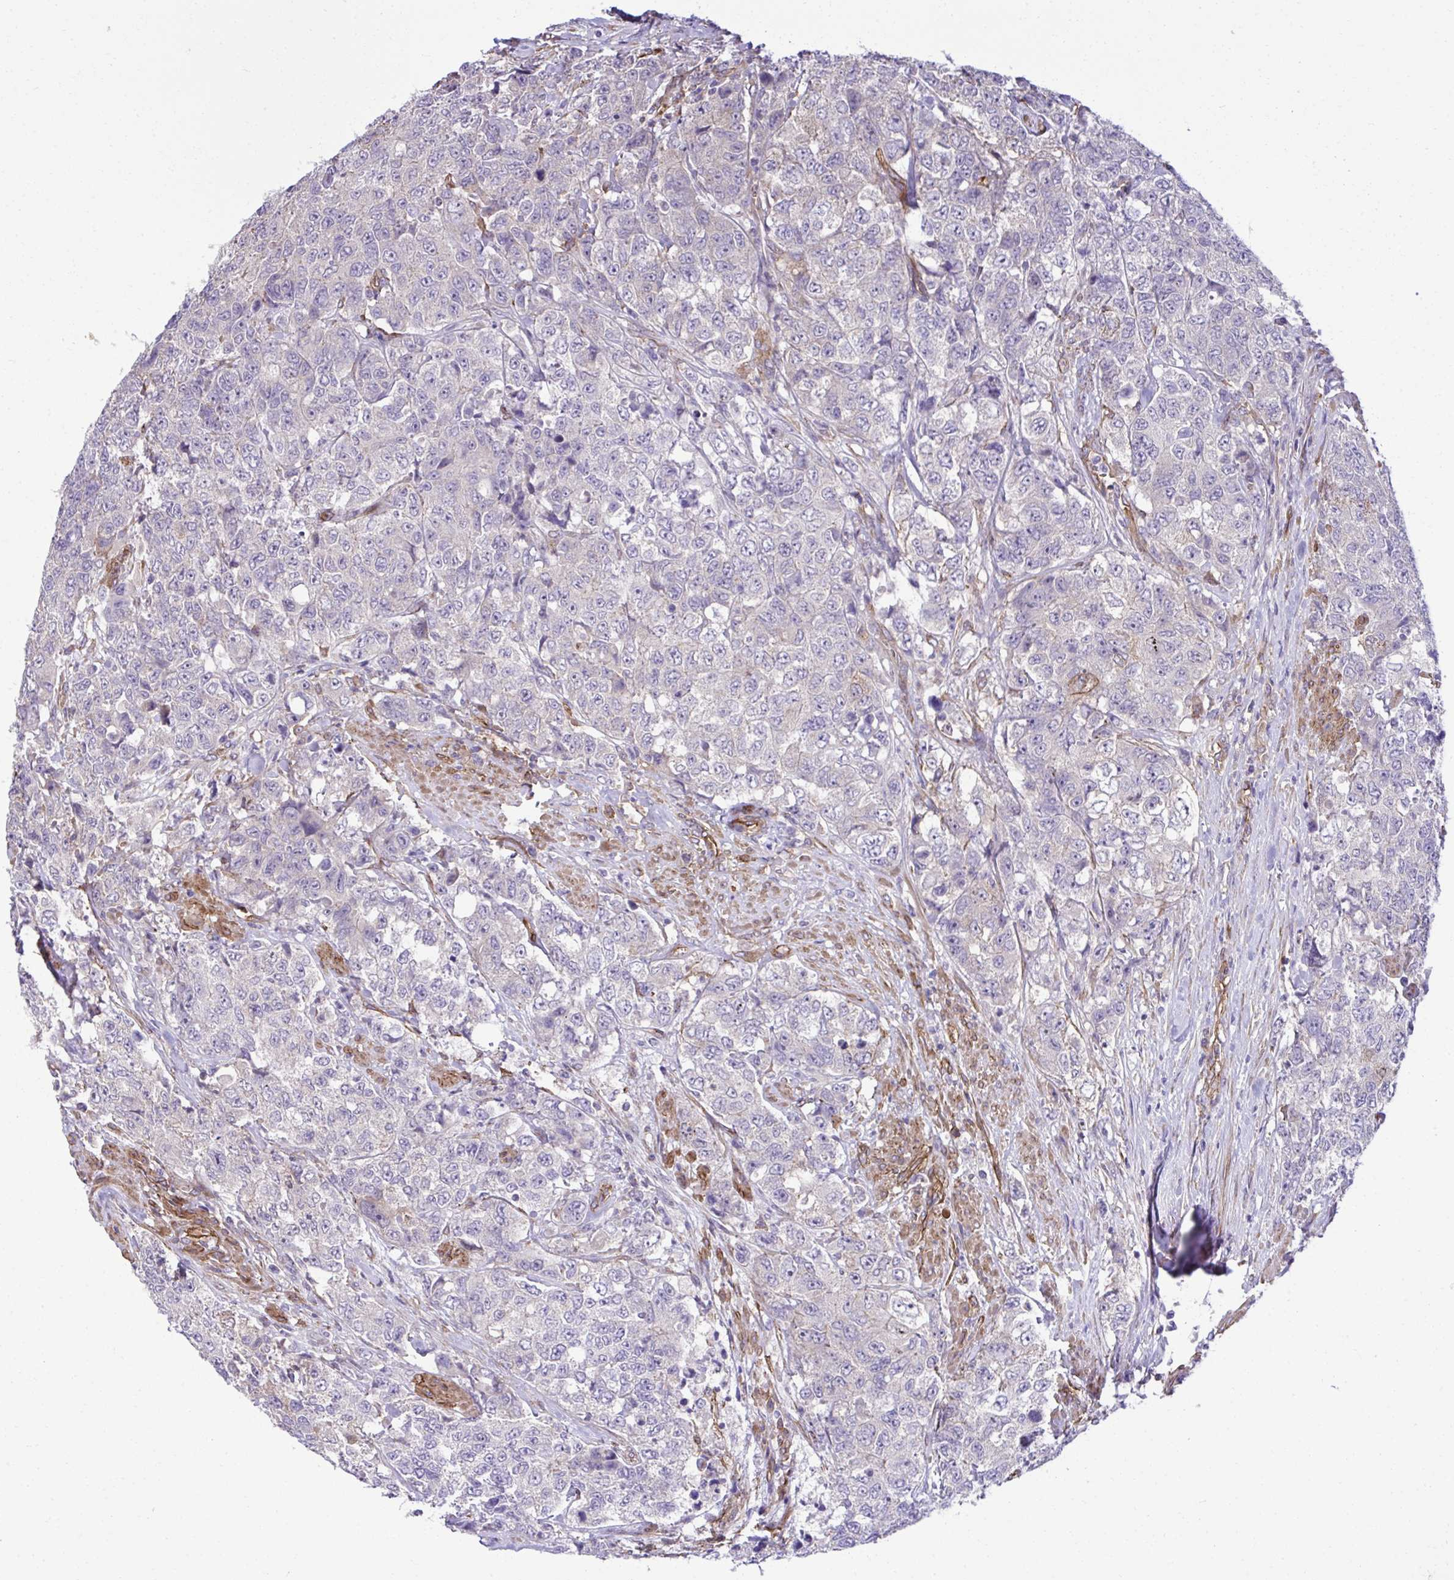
{"staining": {"intensity": "negative", "quantity": "none", "location": "none"}, "tissue": "urothelial cancer", "cell_type": "Tumor cells", "image_type": "cancer", "snomed": [{"axis": "morphology", "description": "Urothelial carcinoma, High grade"}, {"axis": "topography", "description": "Urinary bladder"}], "caption": "Protein analysis of high-grade urothelial carcinoma shows no significant staining in tumor cells.", "gene": "TRIM52", "patient": {"sex": "female", "age": 78}}